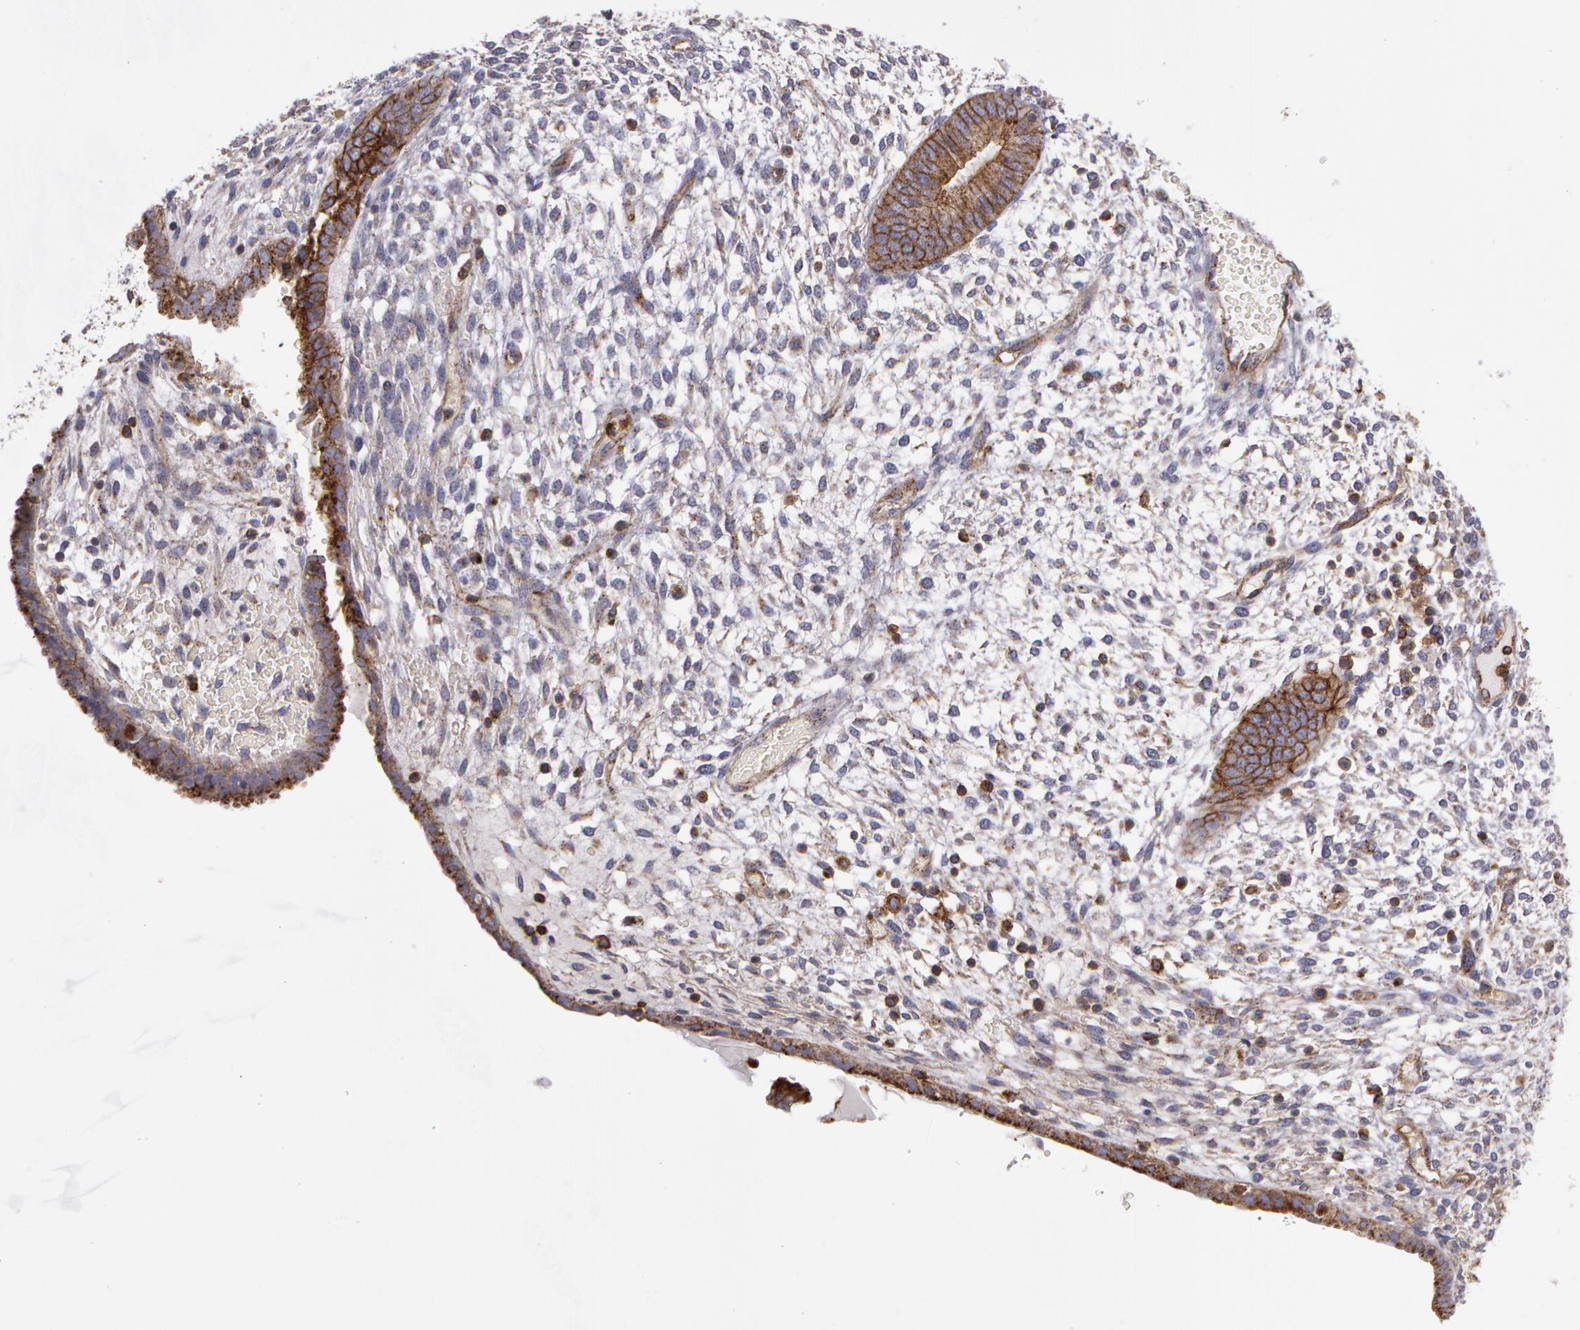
{"staining": {"intensity": "weak", "quantity": ">75%", "location": "cytoplasmic/membranous"}, "tissue": "endometrium", "cell_type": "Cells in endometrial stroma", "image_type": "normal", "snomed": [{"axis": "morphology", "description": "Normal tissue, NOS"}, {"axis": "topography", "description": "Endometrium"}], "caption": "Immunohistochemical staining of unremarkable endometrium displays >75% levels of weak cytoplasmic/membranous protein staining in about >75% of cells in endometrial stroma.", "gene": "FLOT2", "patient": {"sex": "female", "age": 42}}